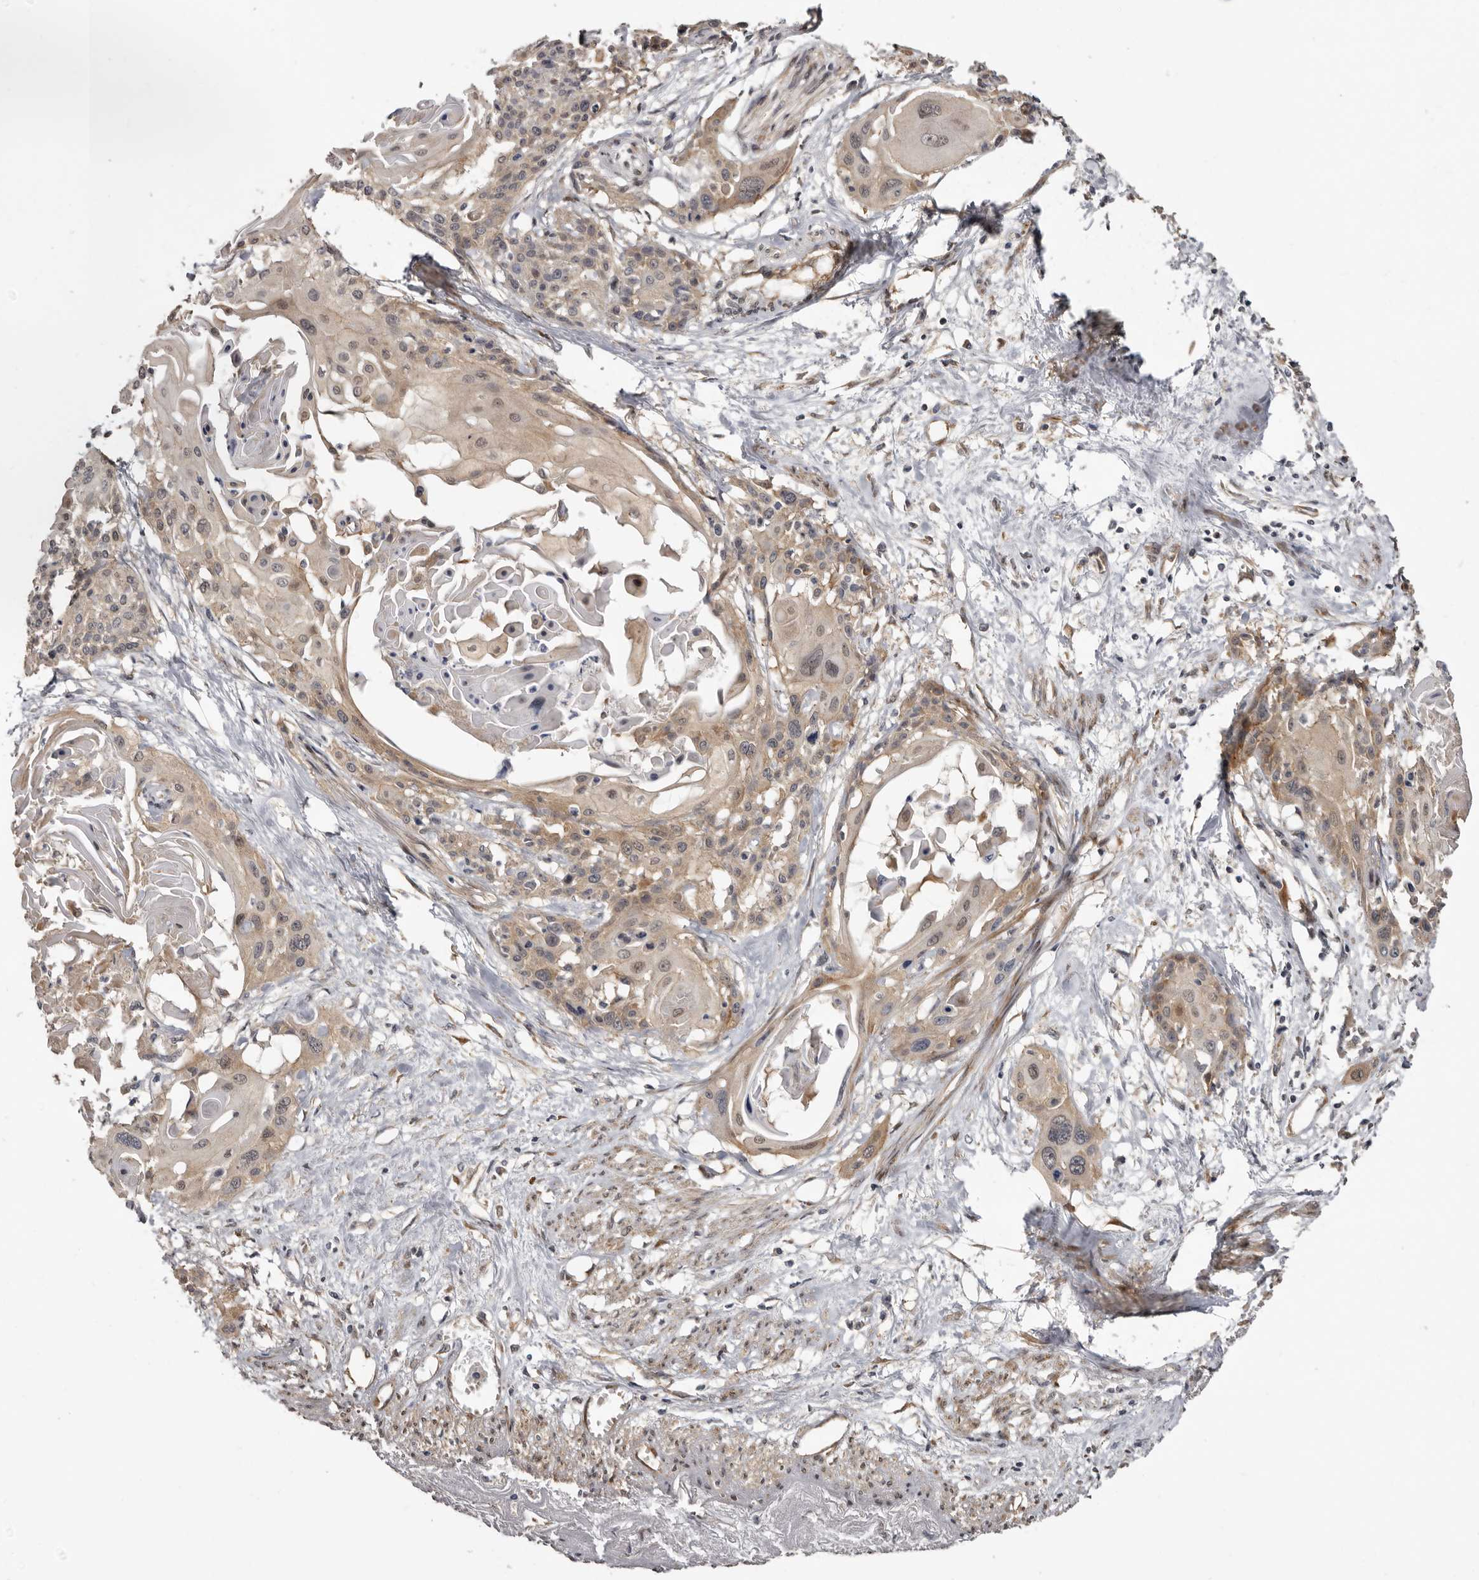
{"staining": {"intensity": "weak", "quantity": ">75%", "location": "cytoplasmic/membranous"}, "tissue": "cervical cancer", "cell_type": "Tumor cells", "image_type": "cancer", "snomed": [{"axis": "morphology", "description": "Squamous cell carcinoma, NOS"}, {"axis": "topography", "description": "Cervix"}], "caption": "Brown immunohistochemical staining in human cervical cancer (squamous cell carcinoma) exhibits weak cytoplasmic/membranous positivity in approximately >75% of tumor cells.", "gene": "SBDS", "patient": {"sex": "female", "age": 57}}